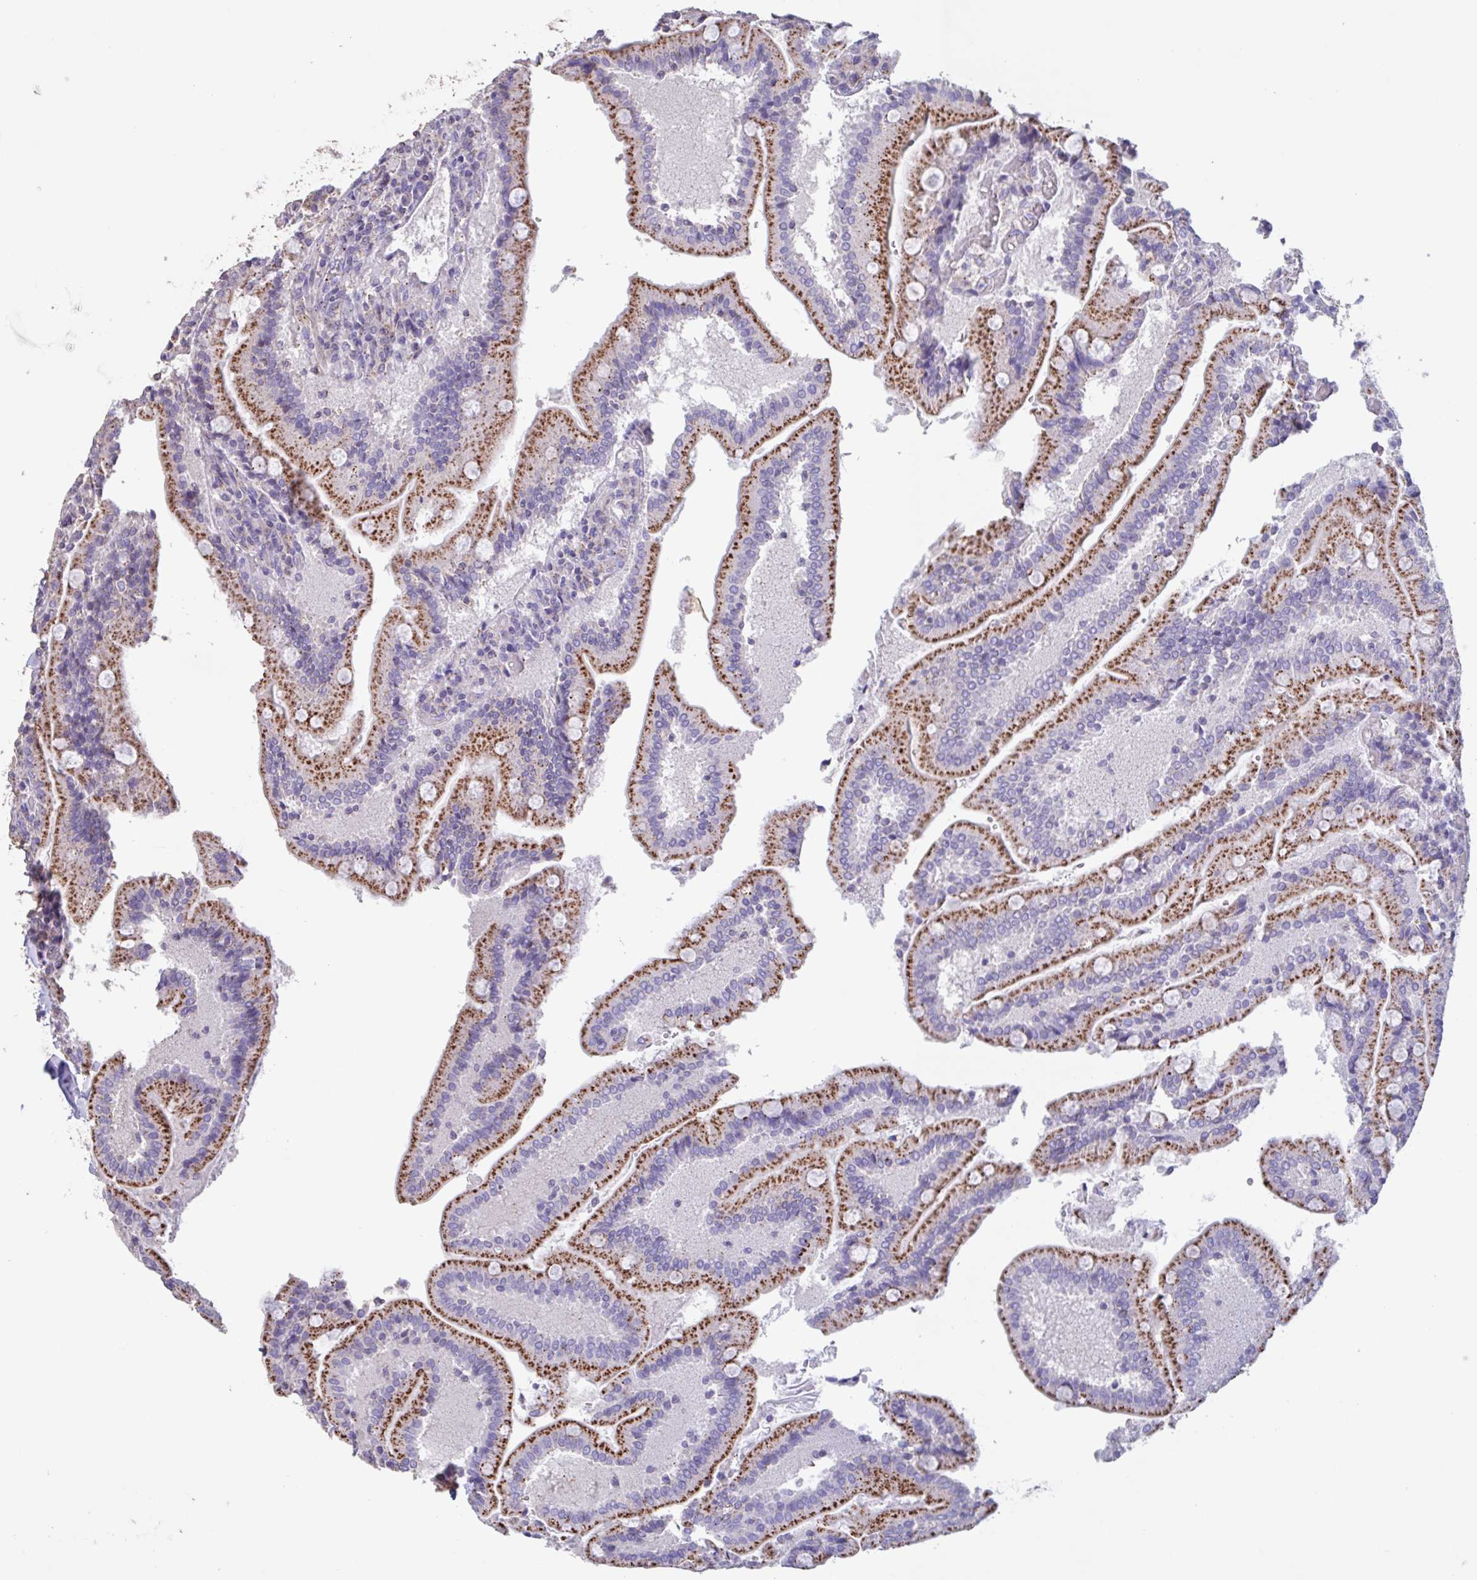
{"staining": {"intensity": "strong", "quantity": ">75%", "location": "cytoplasmic/membranous"}, "tissue": "duodenum", "cell_type": "Glandular cells", "image_type": "normal", "snomed": [{"axis": "morphology", "description": "Normal tissue, NOS"}, {"axis": "topography", "description": "Duodenum"}], "caption": "A micrograph of duodenum stained for a protein demonstrates strong cytoplasmic/membranous brown staining in glandular cells.", "gene": "CHMP5", "patient": {"sex": "female", "age": 62}}